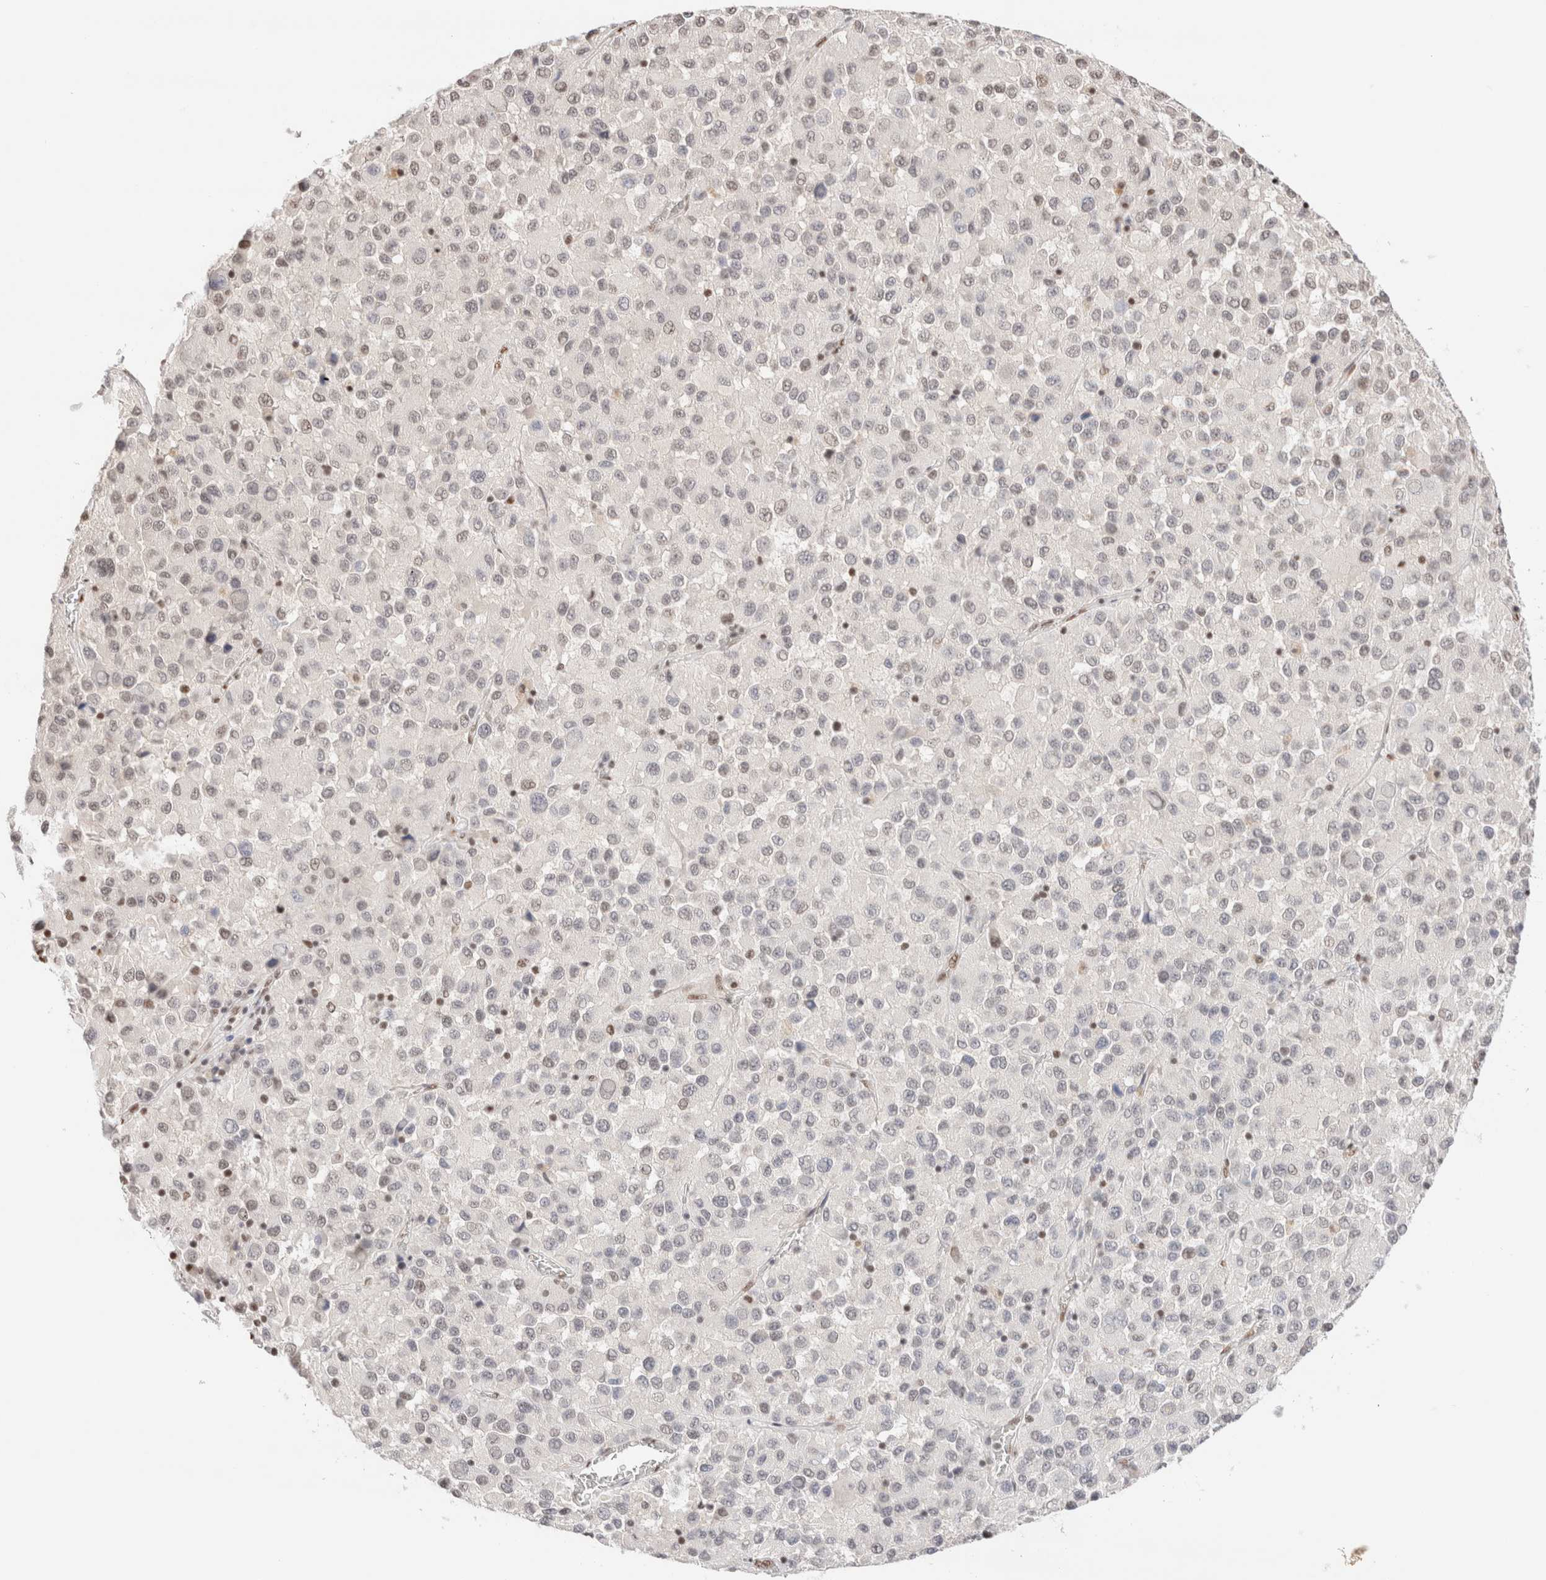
{"staining": {"intensity": "negative", "quantity": "none", "location": "none"}, "tissue": "melanoma", "cell_type": "Tumor cells", "image_type": "cancer", "snomed": [{"axis": "morphology", "description": "Malignant melanoma, Metastatic site"}, {"axis": "topography", "description": "Lung"}], "caption": "Tumor cells show no significant protein expression in melanoma.", "gene": "SUPT3H", "patient": {"sex": "male", "age": 64}}